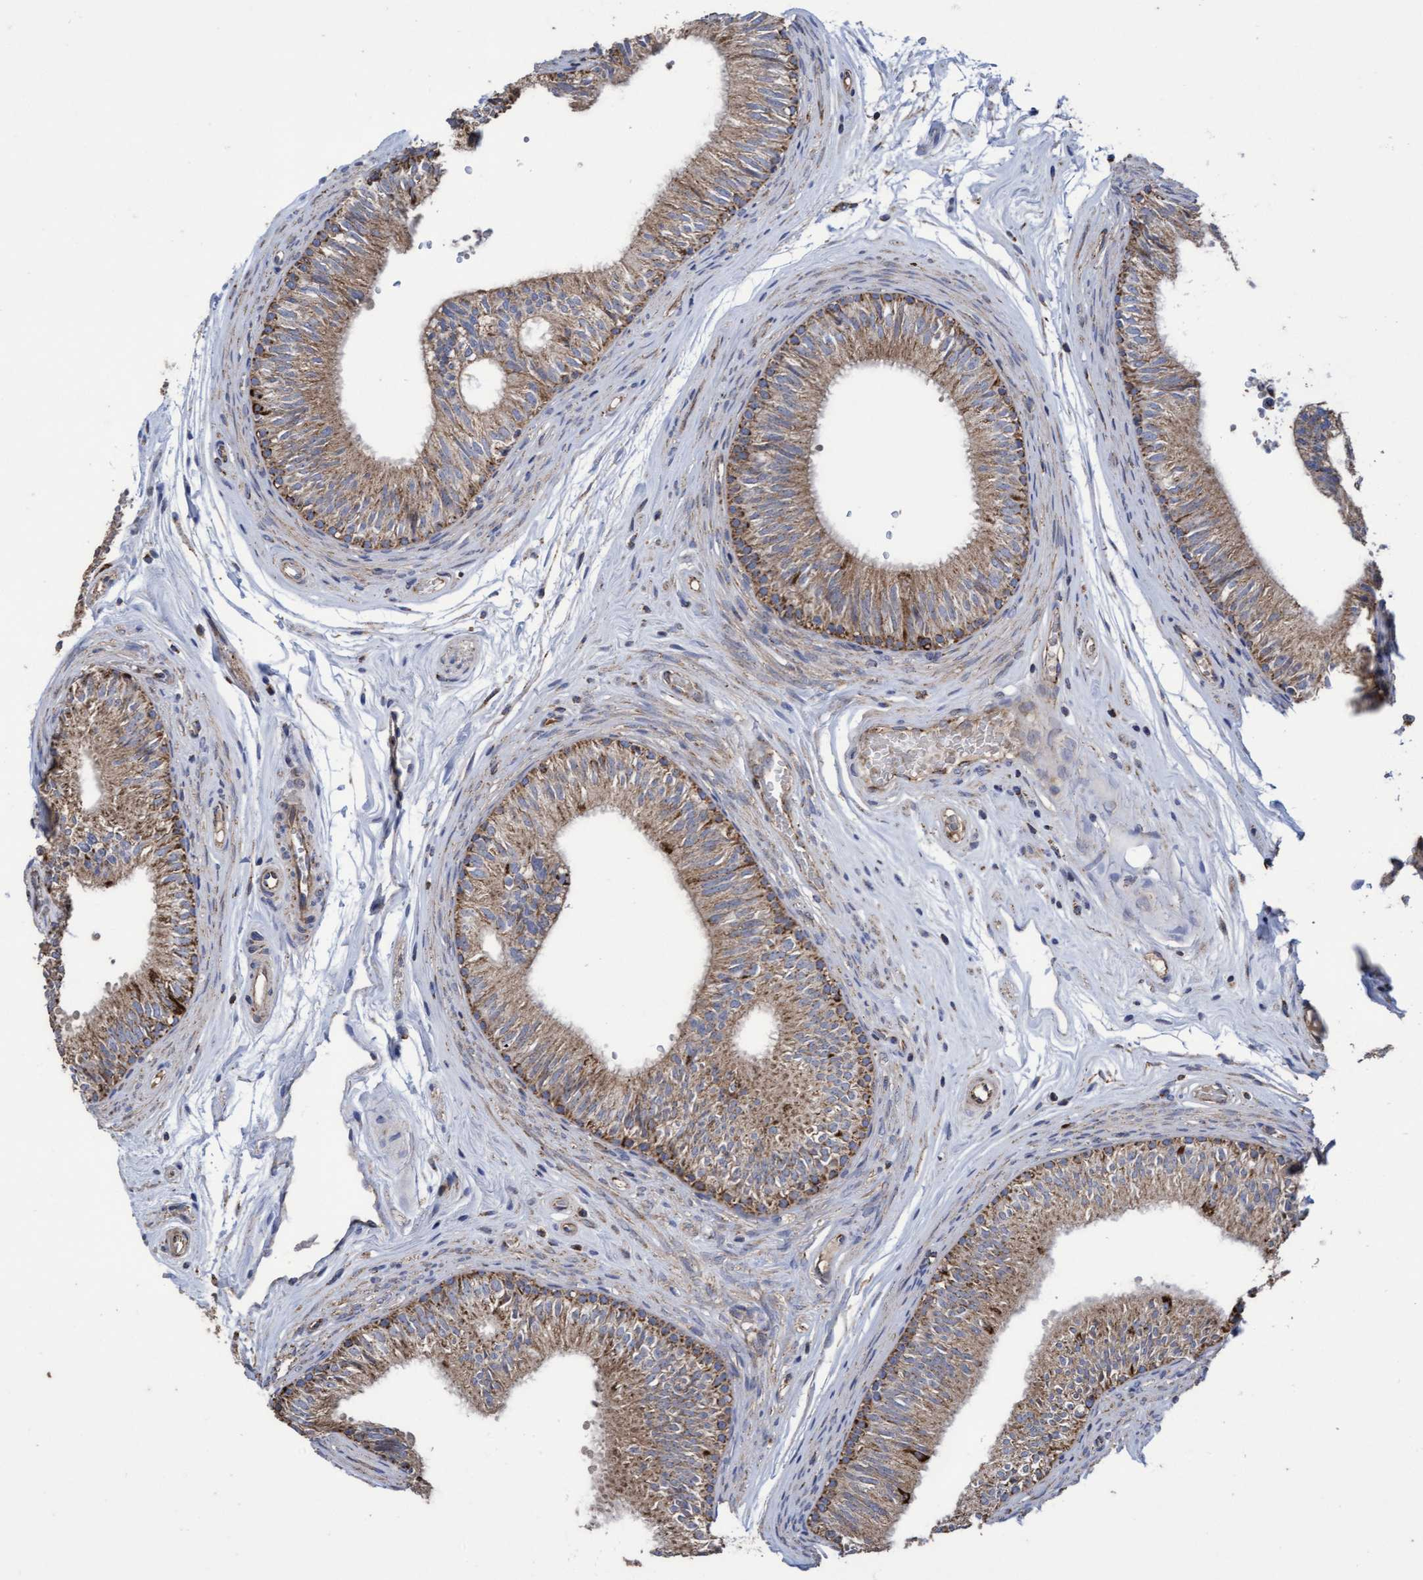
{"staining": {"intensity": "moderate", "quantity": ">75%", "location": "cytoplasmic/membranous"}, "tissue": "epididymis", "cell_type": "Glandular cells", "image_type": "normal", "snomed": [{"axis": "morphology", "description": "Normal tissue, NOS"}, {"axis": "topography", "description": "Epididymis"}], "caption": "IHC image of normal human epididymis stained for a protein (brown), which displays medium levels of moderate cytoplasmic/membranous positivity in about >75% of glandular cells.", "gene": "COBL", "patient": {"sex": "male", "age": 36}}